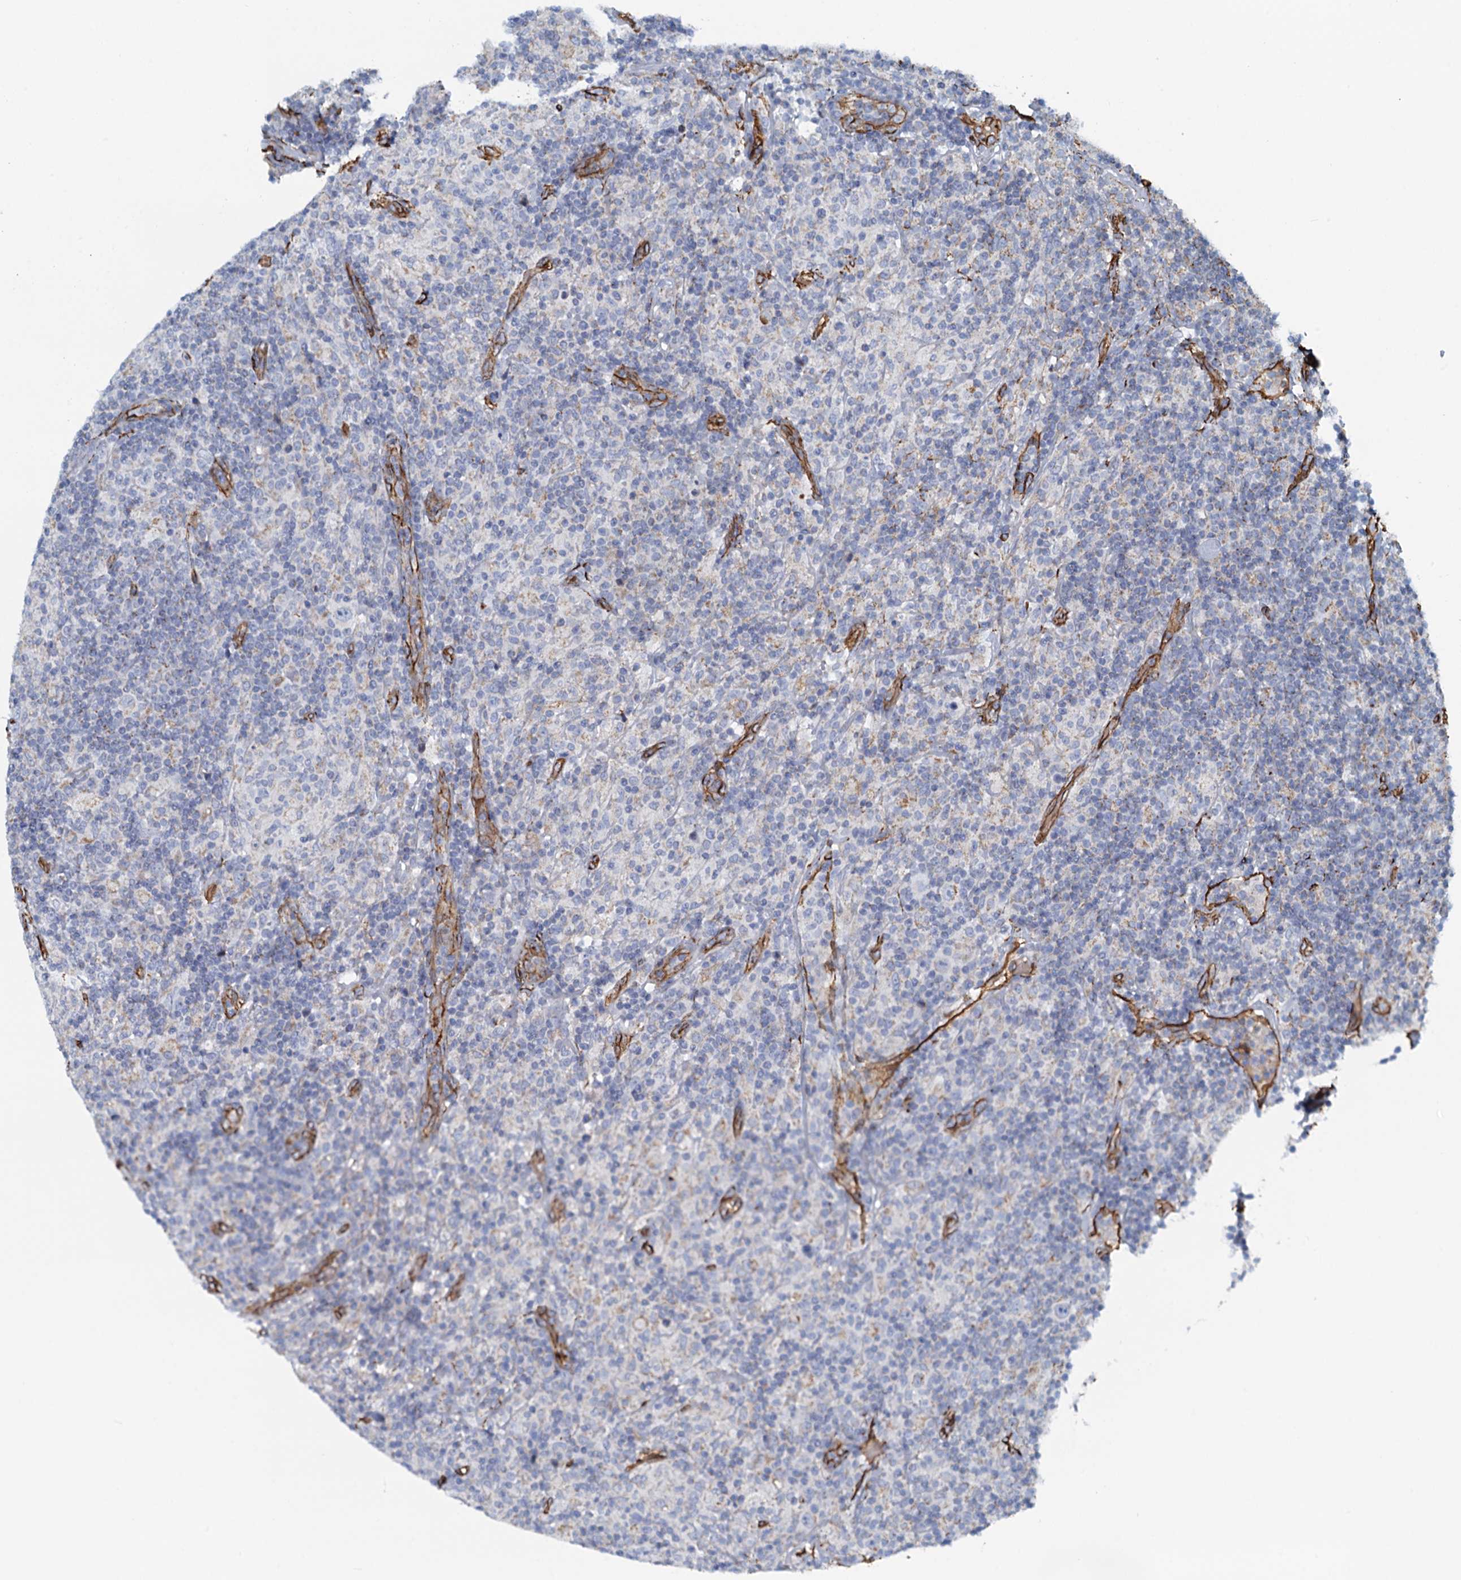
{"staining": {"intensity": "moderate", "quantity": "<25%", "location": "cytoplasmic/membranous"}, "tissue": "lymphoma", "cell_type": "Tumor cells", "image_type": "cancer", "snomed": [{"axis": "morphology", "description": "Hodgkin's disease, NOS"}, {"axis": "topography", "description": "Lymph node"}], "caption": "Immunohistochemistry (IHC) (DAB) staining of Hodgkin's disease shows moderate cytoplasmic/membranous protein positivity in about <25% of tumor cells. (Stains: DAB (3,3'-diaminobenzidine) in brown, nuclei in blue, Microscopy: brightfield microscopy at high magnification).", "gene": "DGKG", "patient": {"sex": "male", "age": 70}}